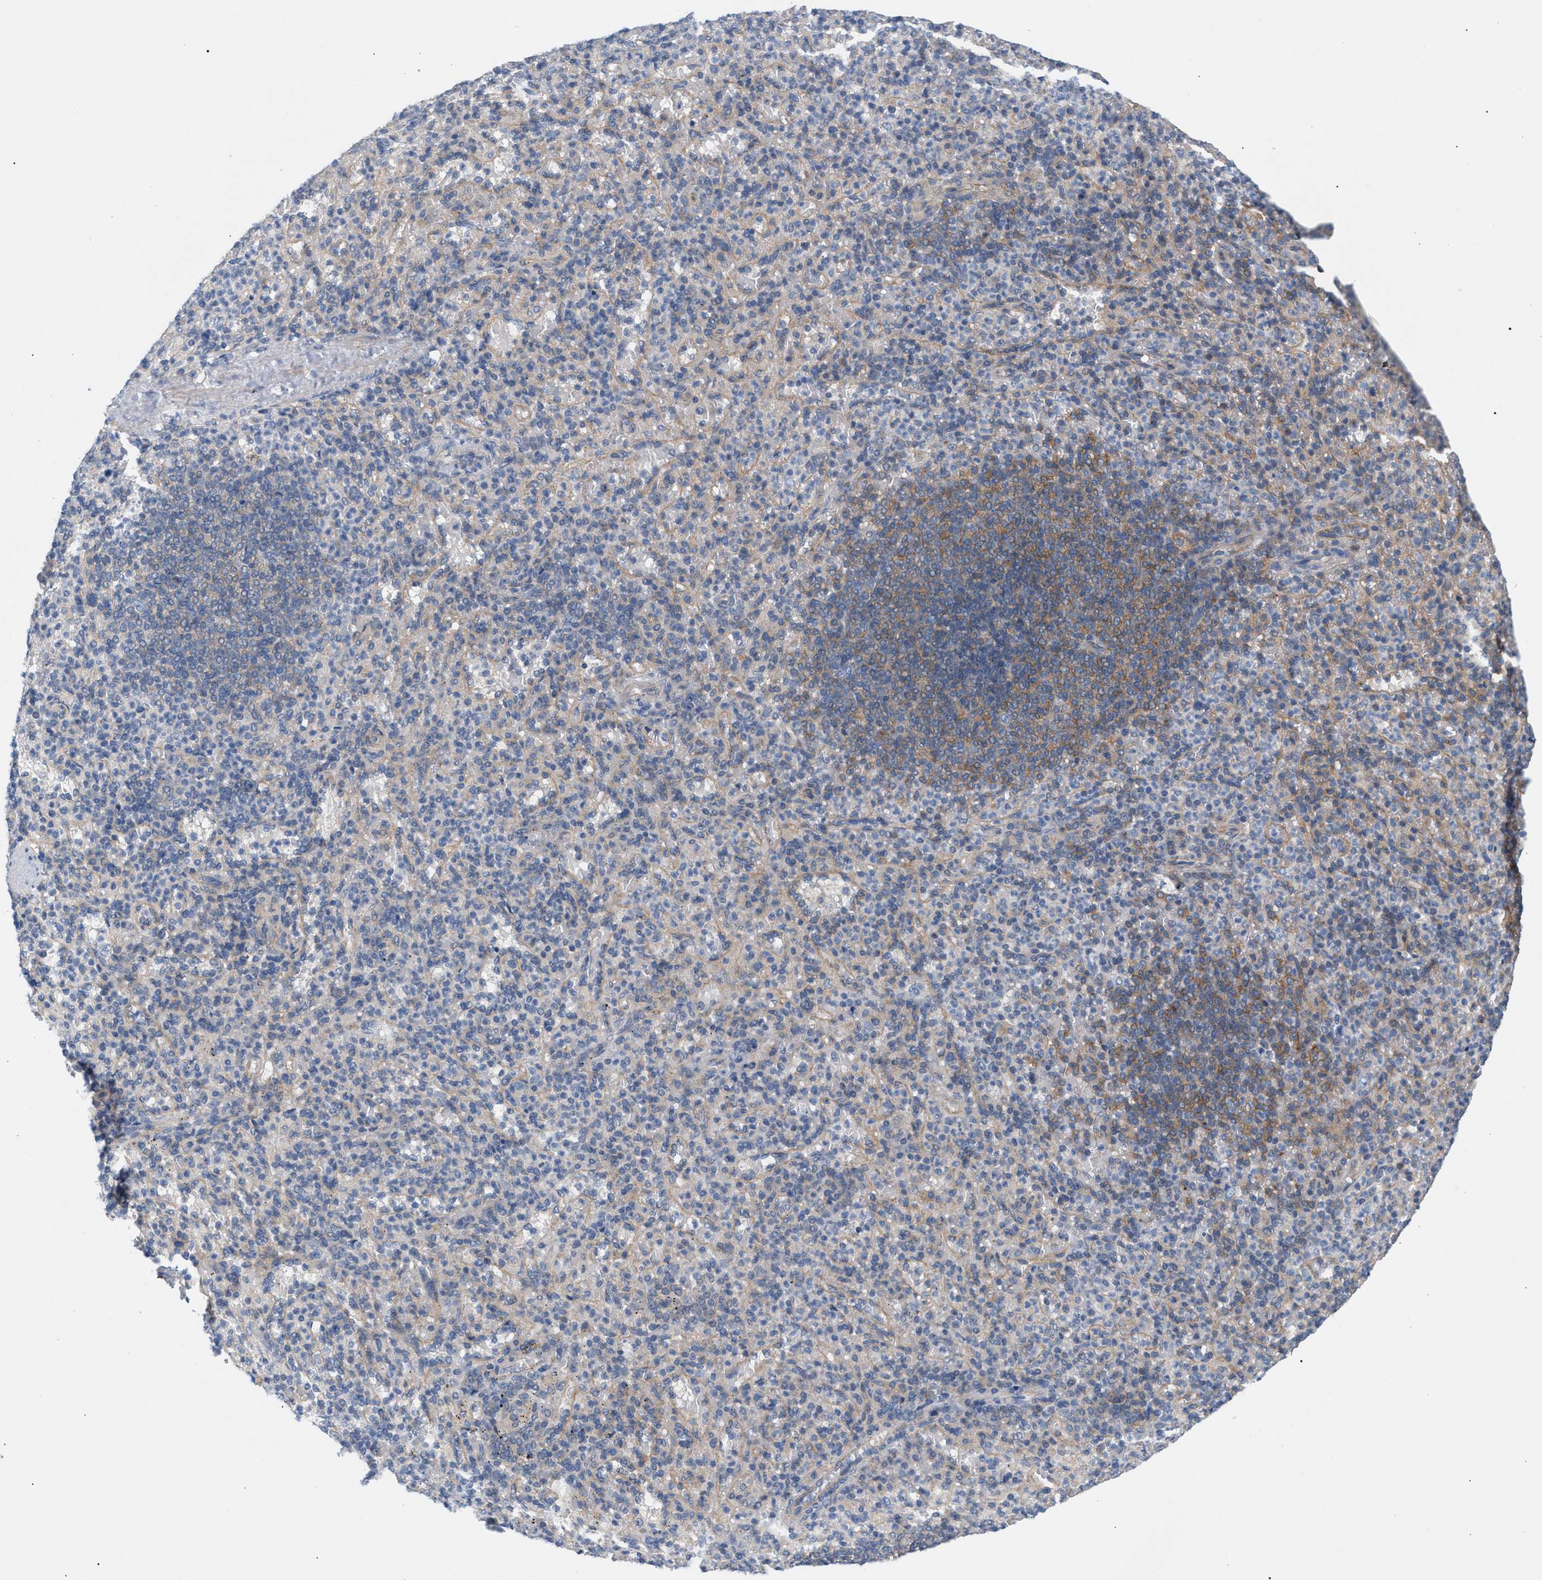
{"staining": {"intensity": "negative", "quantity": "none", "location": "none"}, "tissue": "spleen", "cell_type": "Cells in red pulp", "image_type": "normal", "snomed": [{"axis": "morphology", "description": "Normal tissue, NOS"}, {"axis": "topography", "description": "Spleen"}], "caption": "Human spleen stained for a protein using immunohistochemistry exhibits no expression in cells in red pulp.", "gene": "LRCH1", "patient": {"sex": "female", "age": 74}}